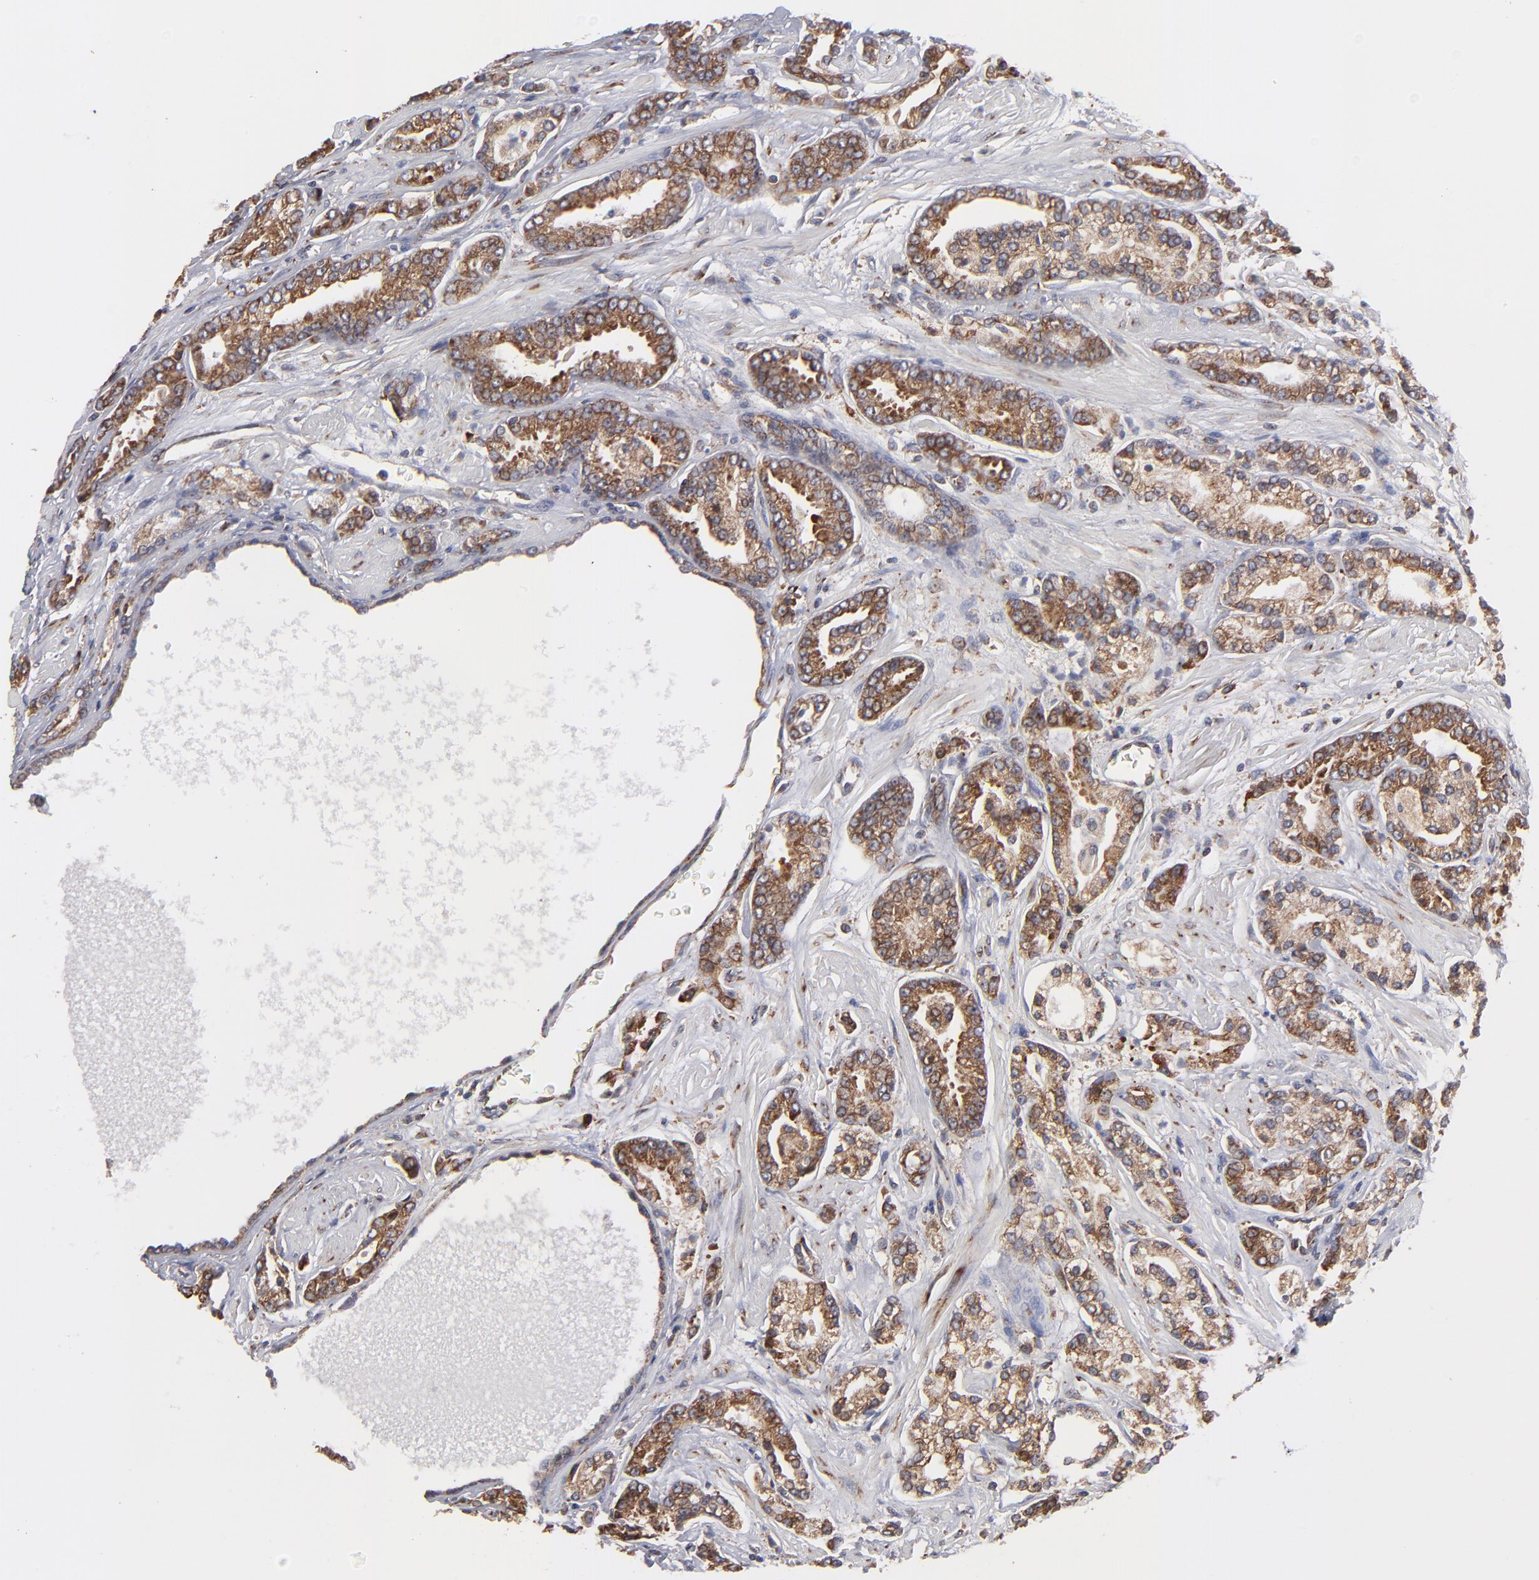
{"staining": {"intensity": "moderate", "quantity": ">75%", "location": "cytoplasmic/membranous"}, "tissue": "prostate cancer", "cell_type": "Tumor cells", "image_type": "cancer", "snomed": [{"axis": "morphology", "description": "Adenocarcinoma, High grade"}, {"axis": "topography", "description": "Prostate"}], "caption": "Immunohistochemistry (IHC) photomicrograph of neoplastic tissue: adenocarcinoma (high-grade) (prostate) stained using immunohistochemistry demonstrates medium levels of moderate protein expression localized specifically in the cytoplasmic/membranous of tumor cells, appearing as a cytoplasmic/membranous brown color.", "gene": "KTN1", "patient": {"sex": "male", "age": 71}}